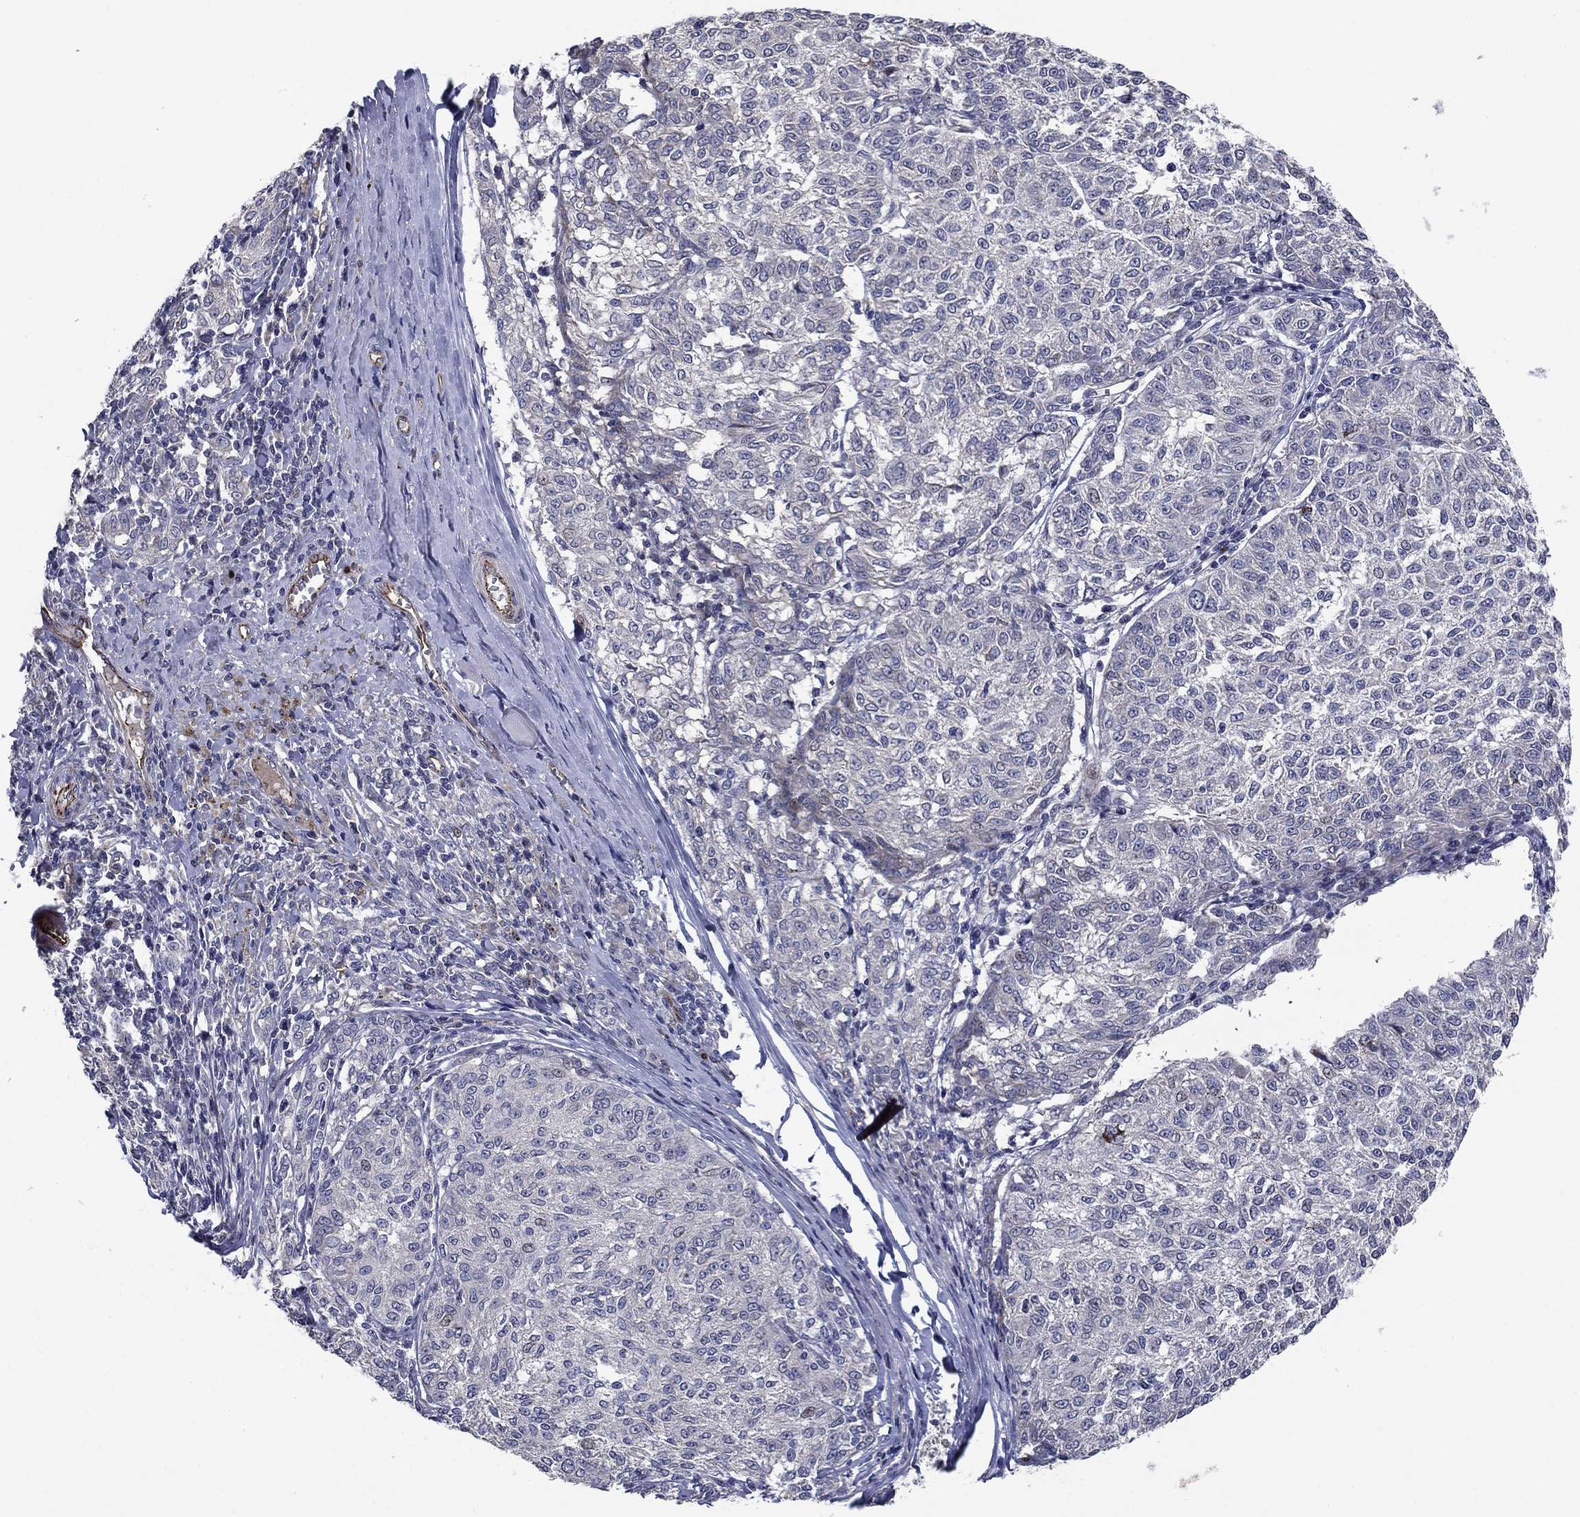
{"staining": {"intensity": "negative", "quantity": "none", "location": "none"}, "tissue": "melanoma", "cell_type": "Tumor cells", "image_type": "cancer", "snomed": [{"axis": "morphology", "description": "Malignant melanoma, NOS"}, {"axis": "topography", "description": "Skin"}], "caption": "An IHC photomicrograph of malignant melanoma is shown. There is no staining in tumor cells of malignant melanoma.", "gene": "SLC7A1", "patient": {"sex": "female", "age": 72}}